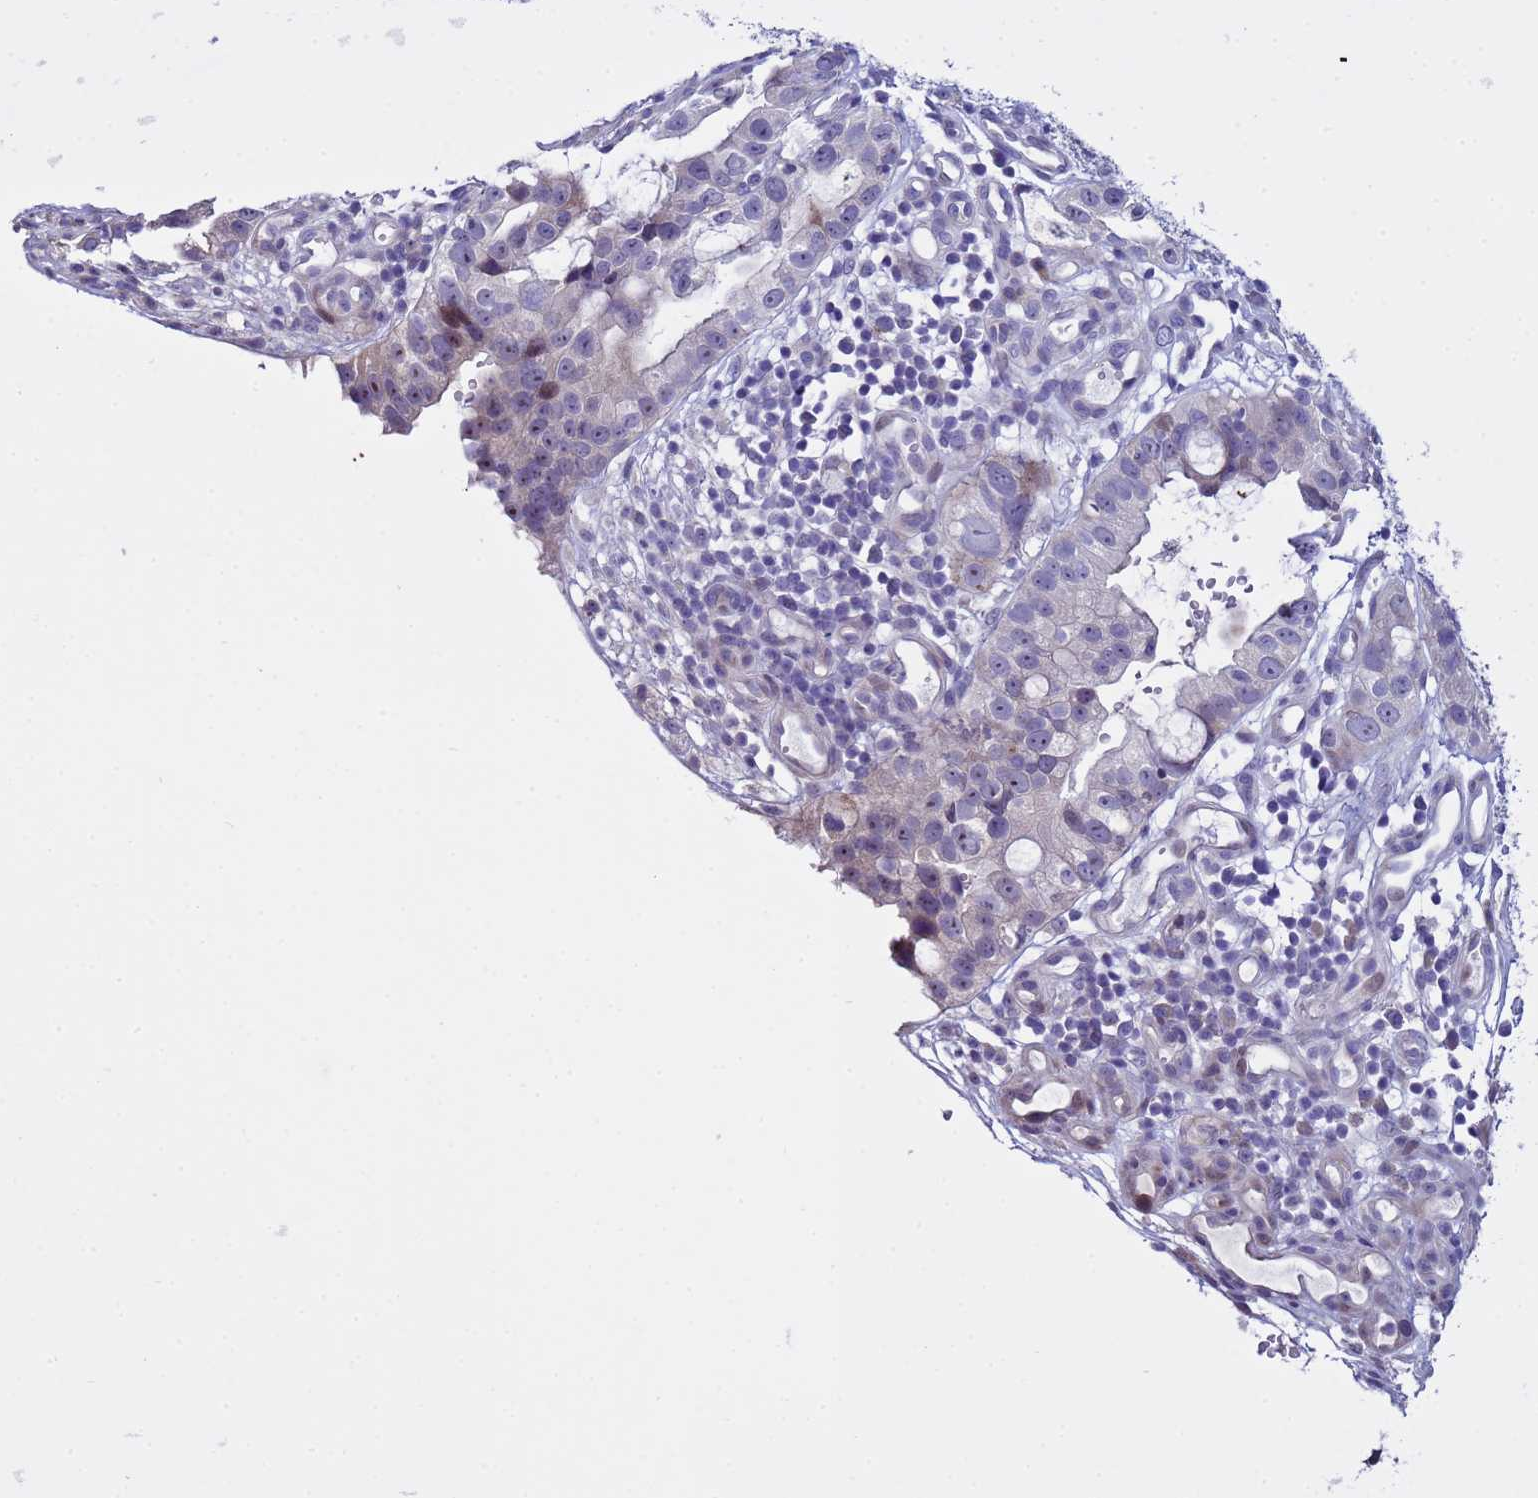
{"staining": {"intensity": "moderate", "quantity": "<25%", "location": "nuclear"}, "tissue": "stomach cancer", "cell_type": "Tumor cells", "image_type": "cancer", "snomed": [{"axis": "morphology", "description": "Adenocarcinoma, NOS"}, {"axis": "topography", "description": "Stomach"}], "caption": "IHC (DAB) staining of adenocarcinoma (stomach) reveals moderate nuclear protein staining in approximately <25% of tumor cells.", "gene": "IGSF11", "patient": {"sex": "male", "age": 55}}